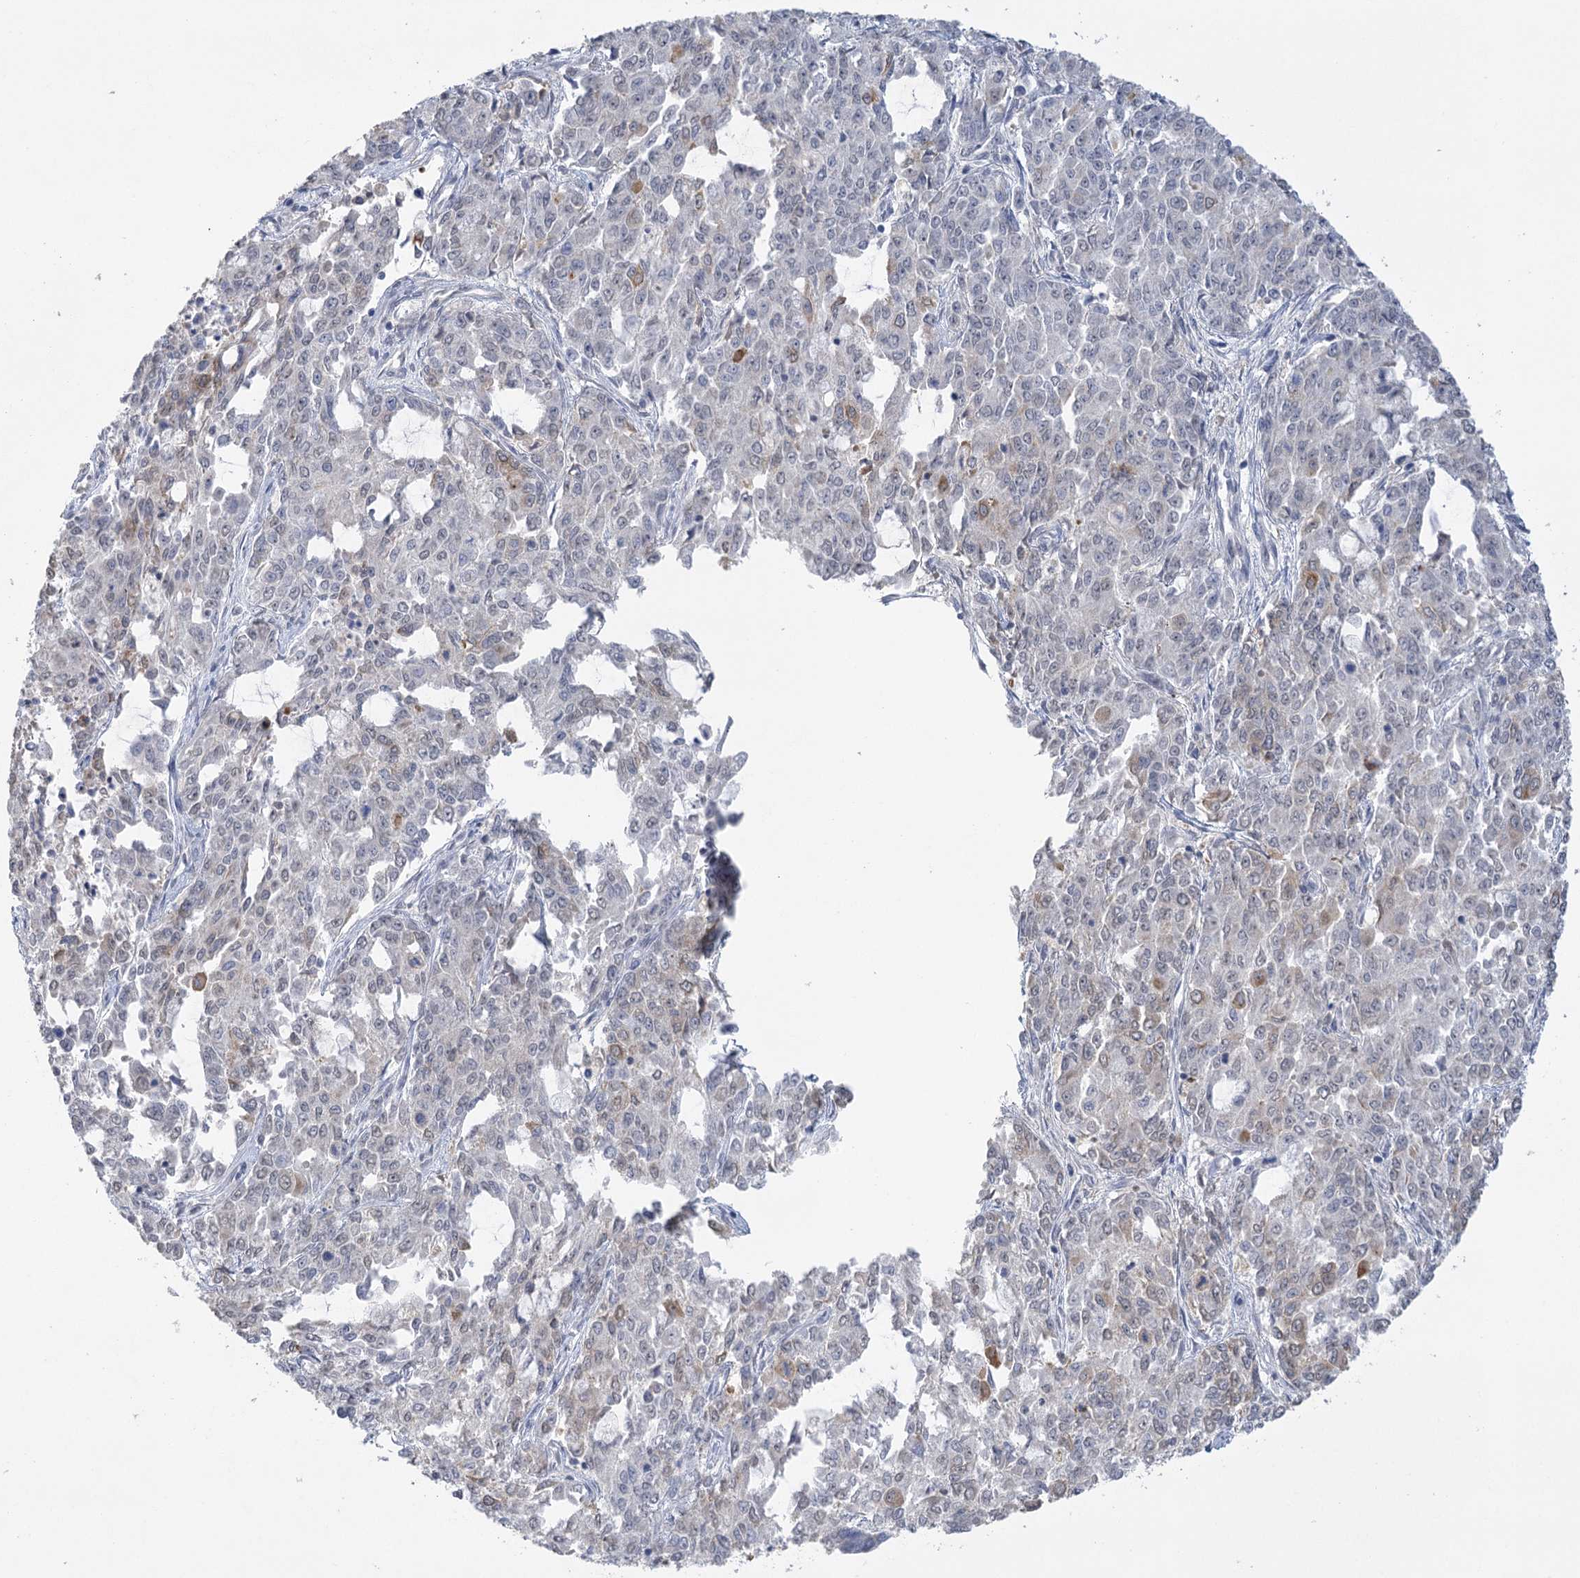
{"staining": {"intensity": "weak", "quantity": "<25%", "location": "cytoplasmic/membranous"}, "tissue": "endometrial cancer", "cell_type": "Tumor cells", "image_type": "cancer", "snomed": [{"axis": "morphology", "description": "Adenocarcinoma, NOS"}, {"axis": "topography", "description": "Endometrium"}], "caption": "An IHC photomicrograph of adenocarcinoma (endometrial) is shown. There is no staining in tumor cells of adenocarcinoma (endometrial).", "gene": "TRAF3IP1", "patient": {"sex": "female", "age": 50}}